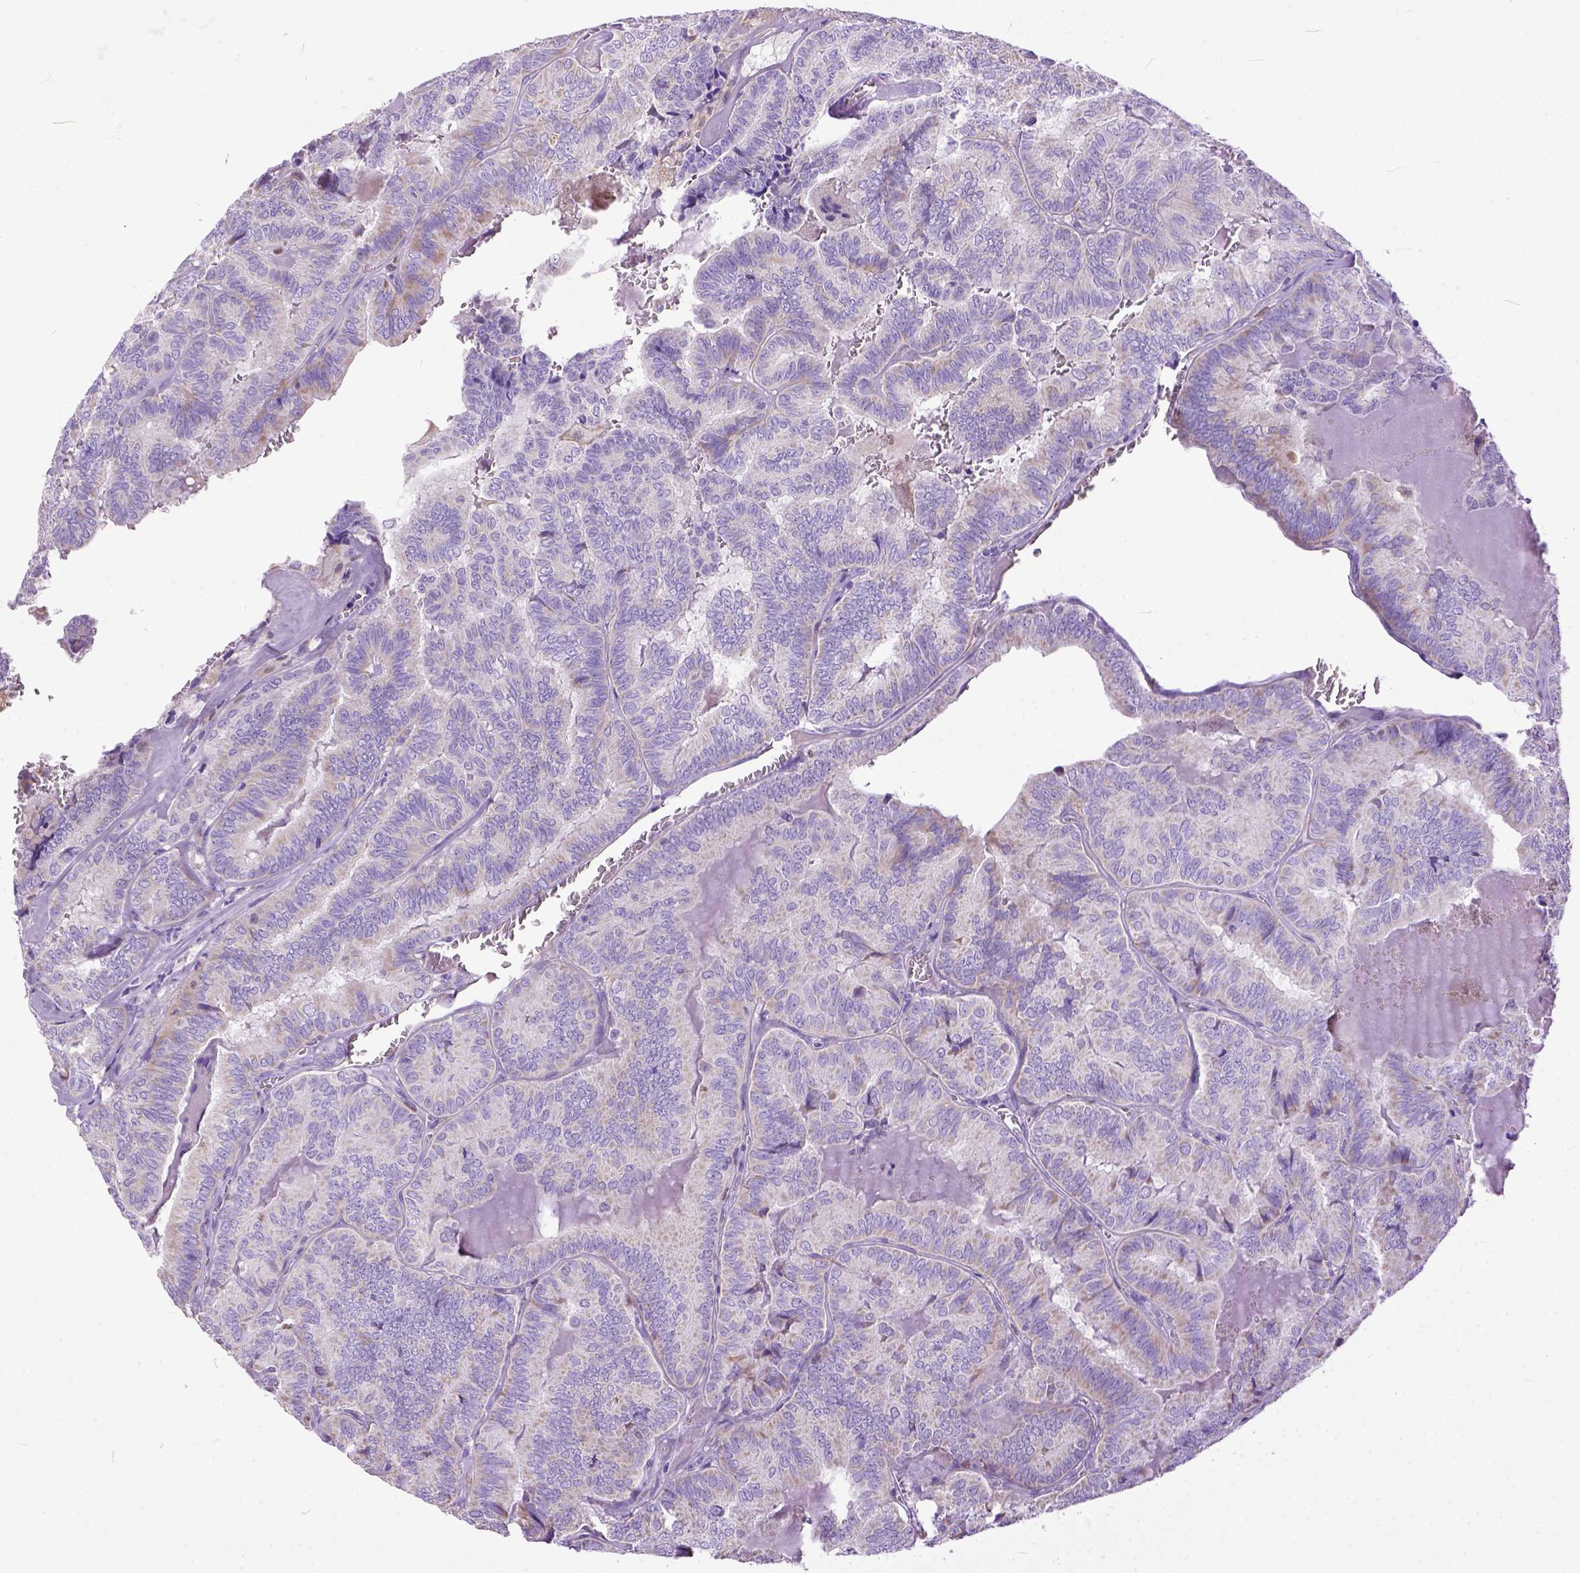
{"staining": {"intensity": "moderate", "quantity": "<25%", "location": "cytoplasmic/membranous"}, "tissue": "thyroid cancer", "cell_type": "Tumor cells", "image_type": "cancer", "snomed": [{"axis": "morphology", "description": "Papillary adenocarcinoma, NOS"}, {"axis": "topography", "description": "Thyroid gland"}], "caption": "Brown immunohistochemical staining in papillary adenocarcinoma (thyroid) reveals moderate cytoplasmic/membranous staining in approximately <25% of tumor cells.", "gene": "CRB1", "patient": {"sex": "female", "age": 75}}